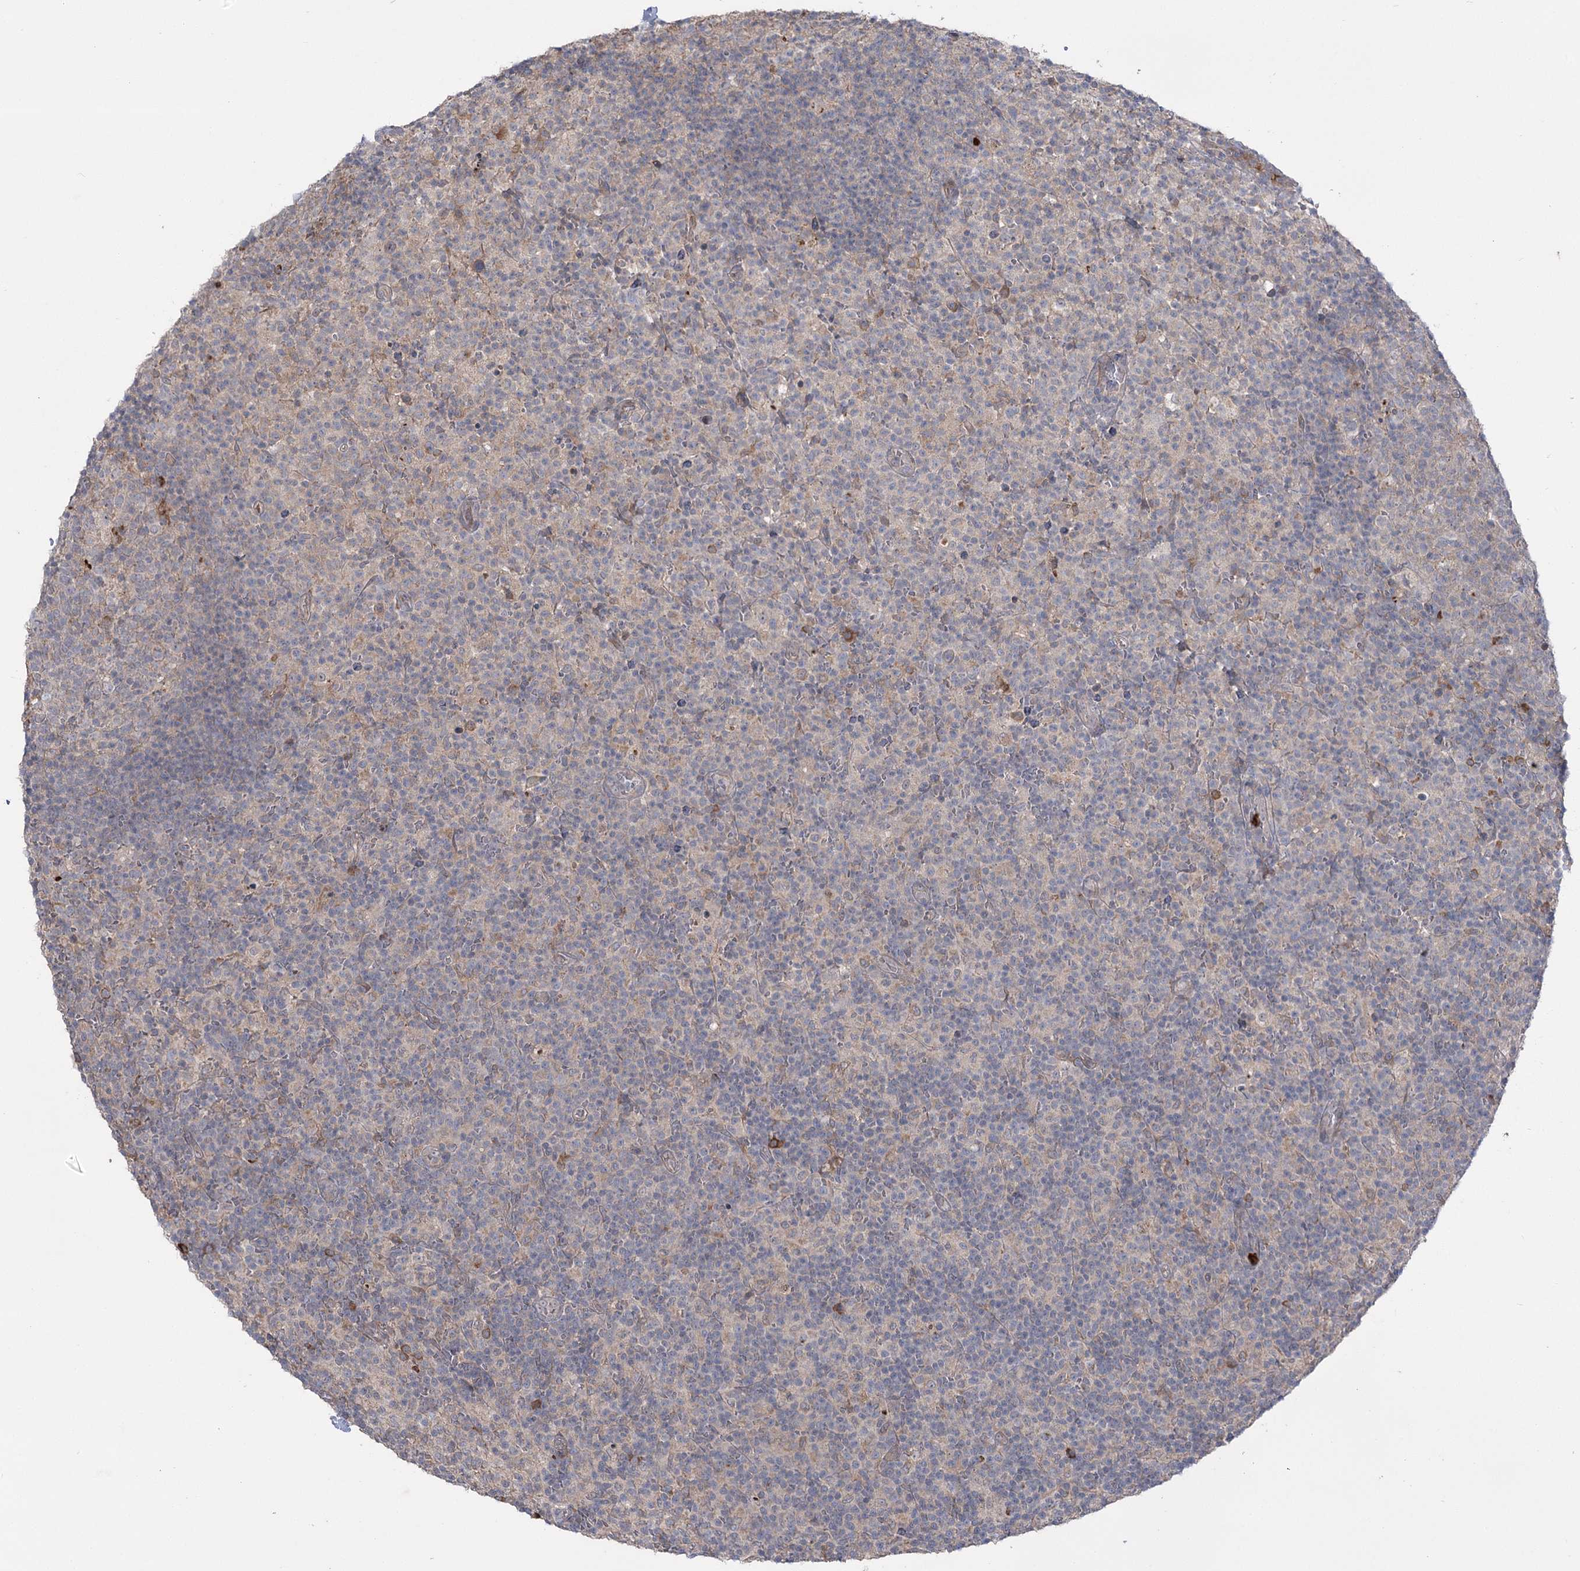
{"staining": {"intensity": "moderate", "quantity": "<25%", "location": "cytoplasmic/membranous"}, "tissue": "lymph node", "cell_type": "Germinal center cells", "image_type": "normal", "snomed": [{"axis": "morphology", "description": "Normal tissue, NOS"}, {"axis": "morphology", "description": "Inflammation, NOS"}, {"axis": "topography", "description": "Lymph node"}], "caption": "Protein expression analysis of benign human lymph node reveals moderate cytoplasmic/membranous positivity in about <25% of germinal center cells.", "gene": "PLEKHA5", "patient": {"sex": "male", "age": 55}}